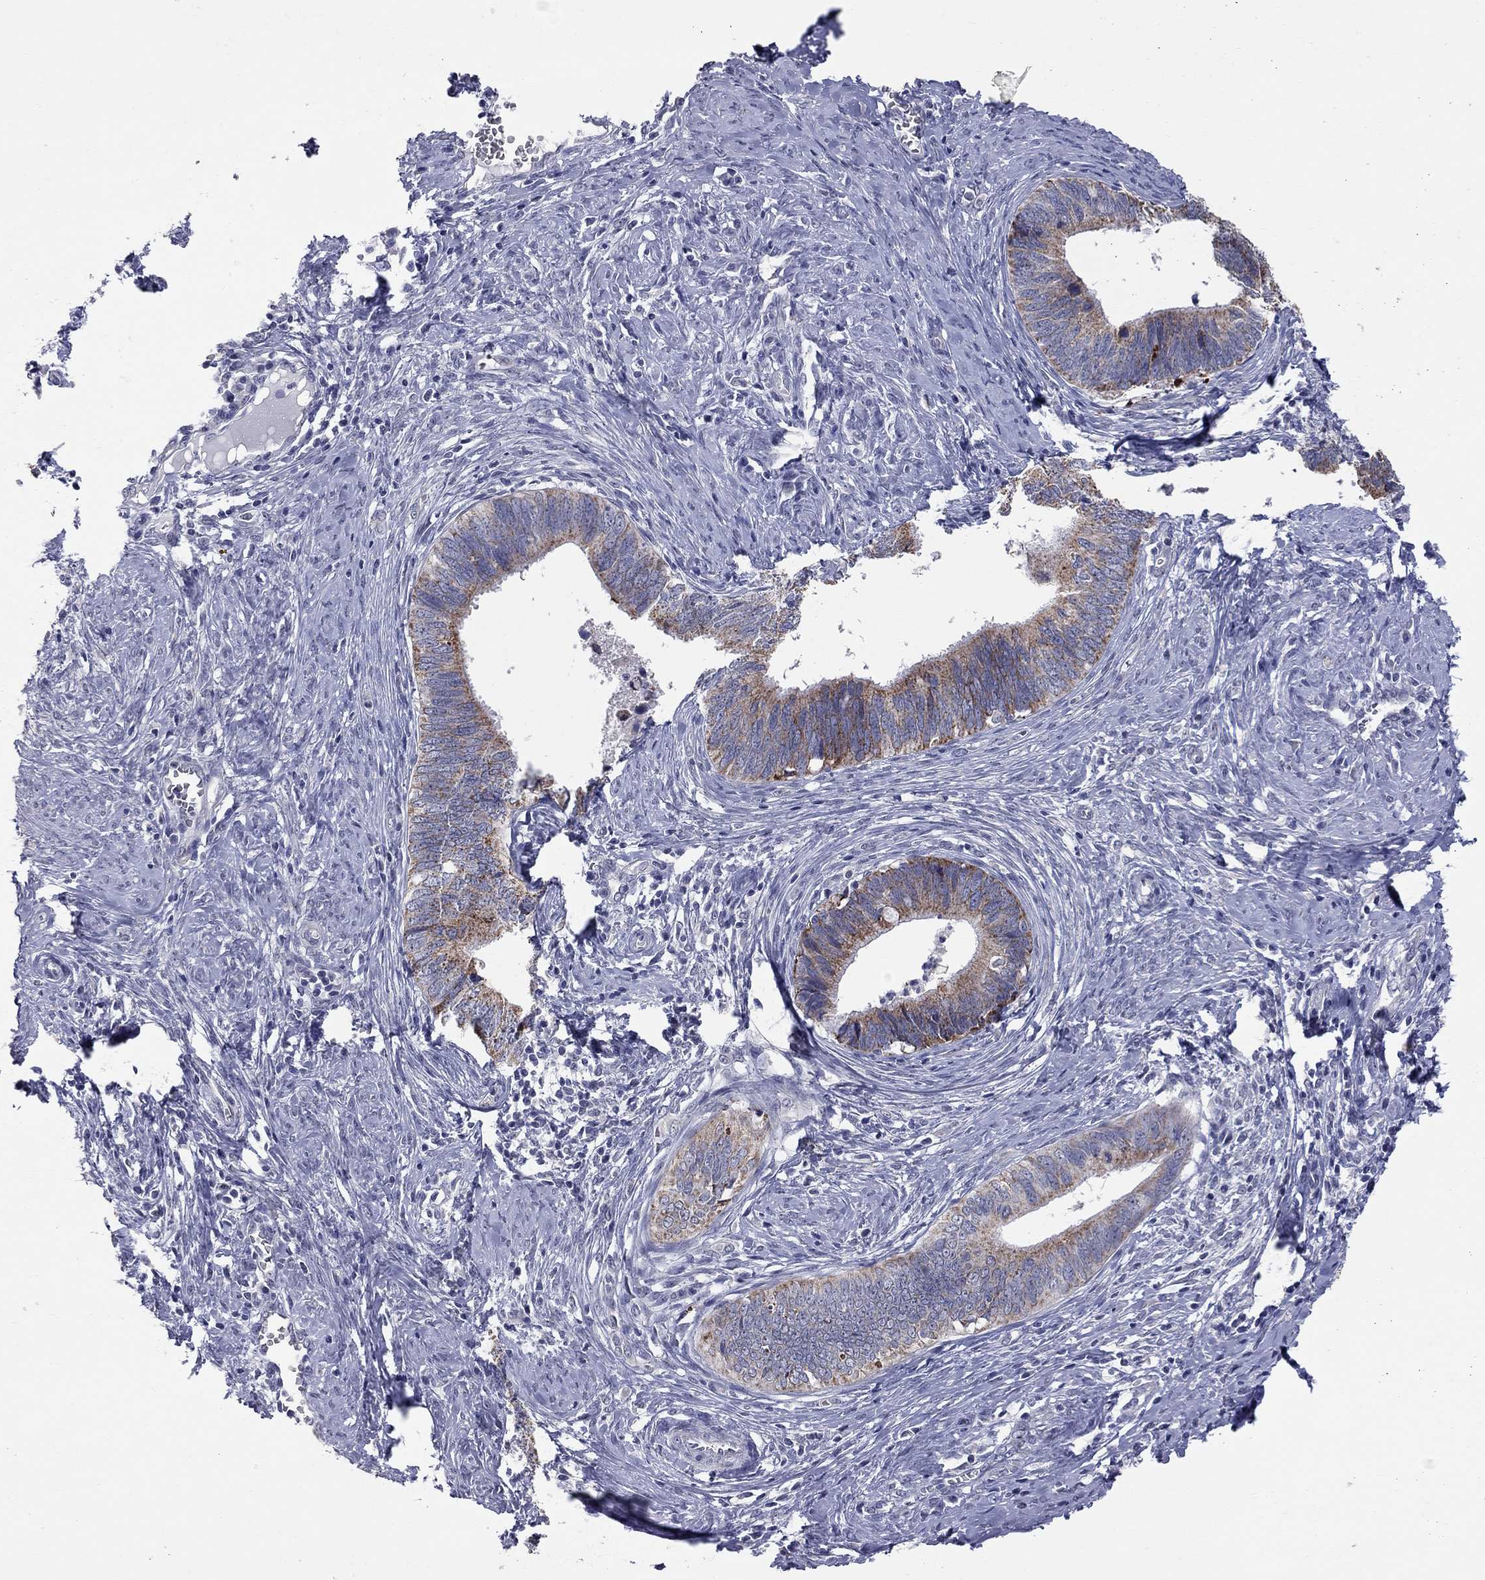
{"staining": {"intensity": "moderate", "quantity": ">75%", "location": "cytoplasmic/membranous"}, "tissue": "cervical cancer", "cell_type": "Tumor cells", "image_type": "cancer", "snomed": [{"axis": "morphology", "description": "Adenocarcinoma, NOS"}, {"axis": "topography", "description": "Cervix"}], "caption": "Cervical cancer (adenocarcinoma) stained with DAB (3,3'-diaminobenzidine) immunohistochemistry (IHC) demonstrates medium levels of moderate cytoplasmic/membranous expression in approximately >75% of tumor cells.", "gene": "SHOC2", "patient": {"sex": "female", "age": 42}}